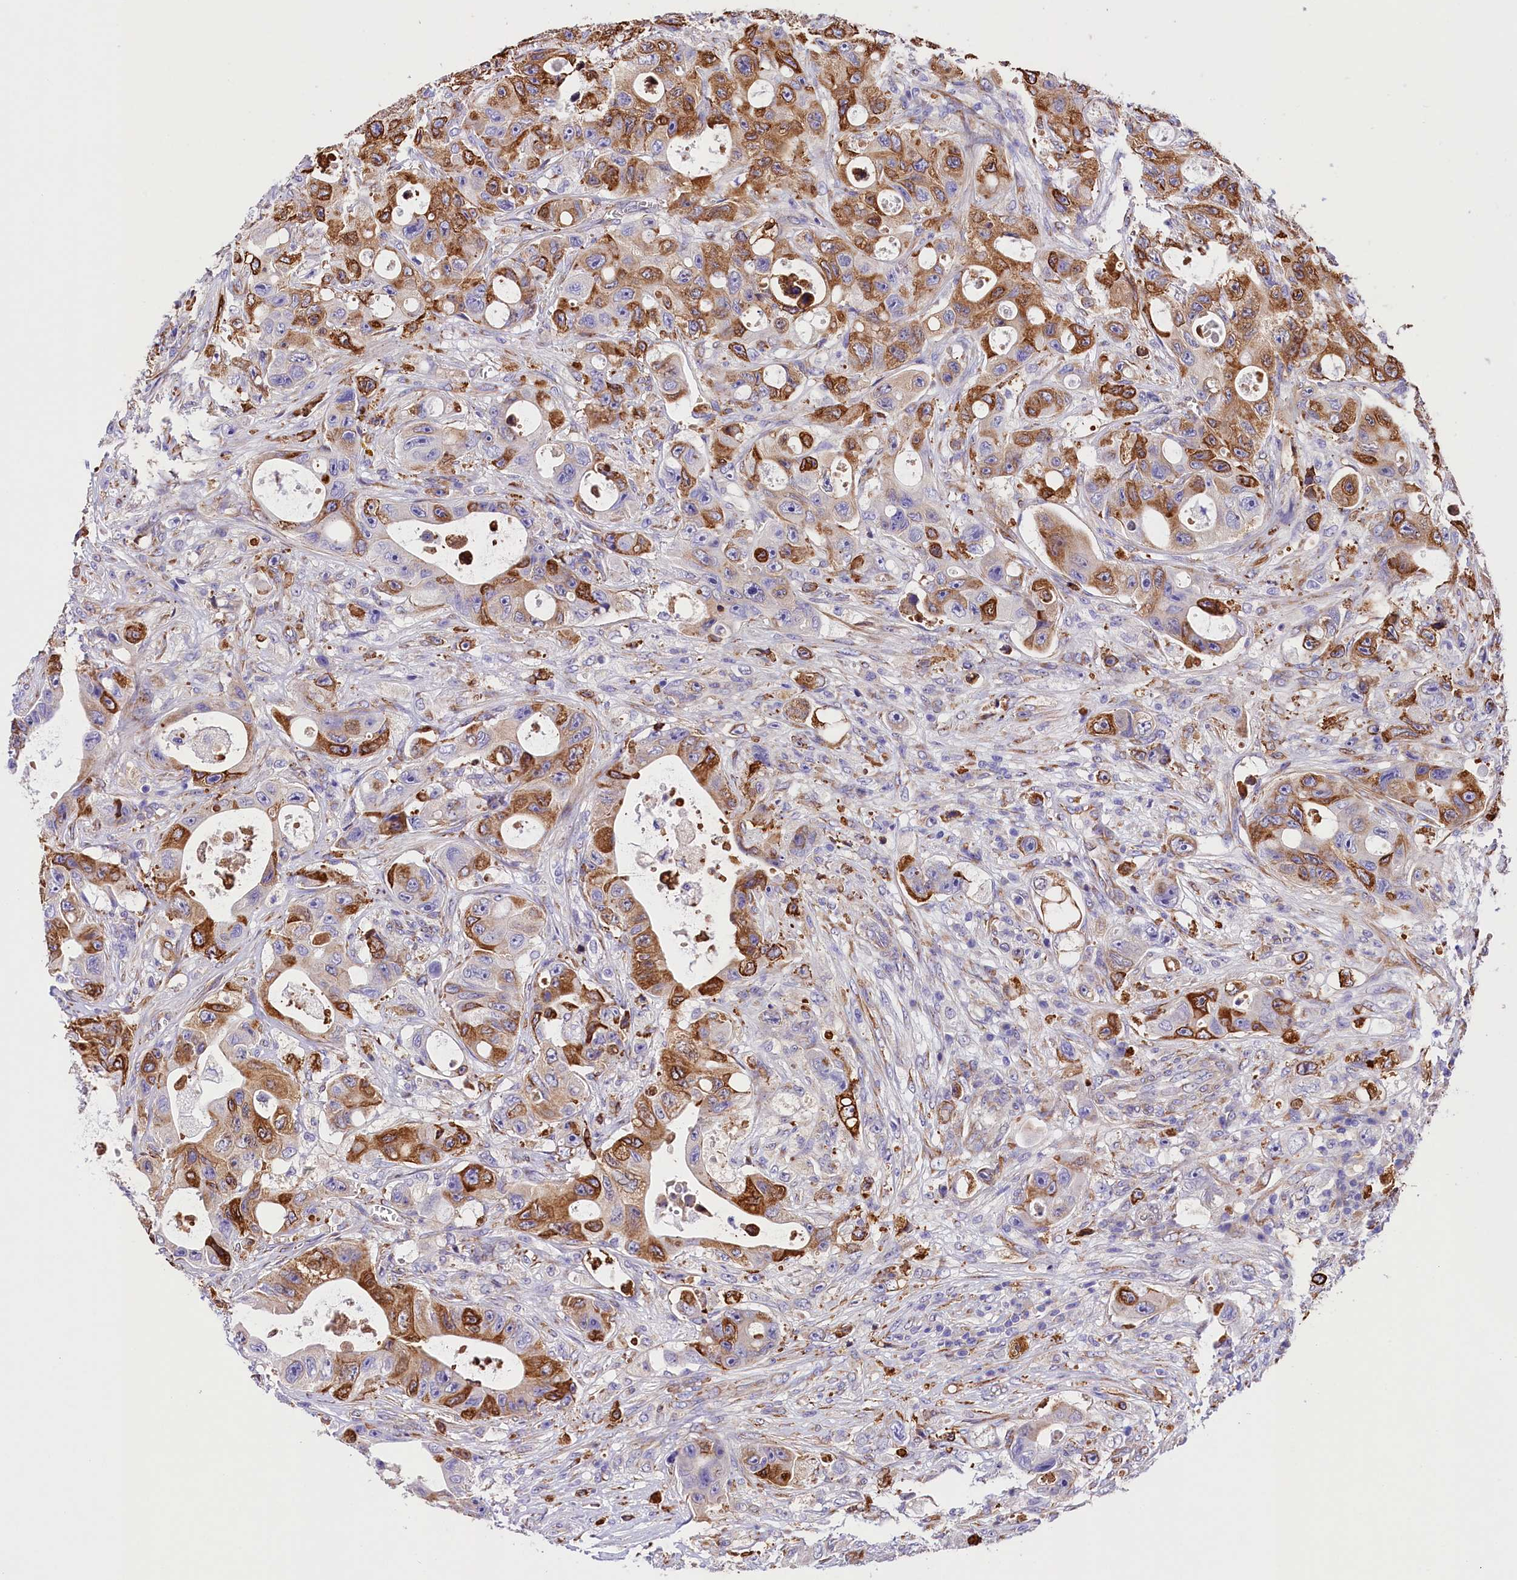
{"staining": {"intensity": "moderate", "quantity": "25%-75%", "location": "cytoplasmic/membranous"}, "tissue": "colorectal cancer", "cell_type": "Tumor cells", "image_type": "cancer", "snomed": [{"axis": "morphology", "description": "Adenocarcinoma, NOS"}, {"axis": "topography", "description": "Colon"}], "caption": "The histopathology image reveals a brown stain indicating the presence of a protein in the cytoplasmic/membranous of tumor cells in colorectal adenocarcinoma.", "gene": "ITGA1", "patient": {"sex": "female", "age": 46}}